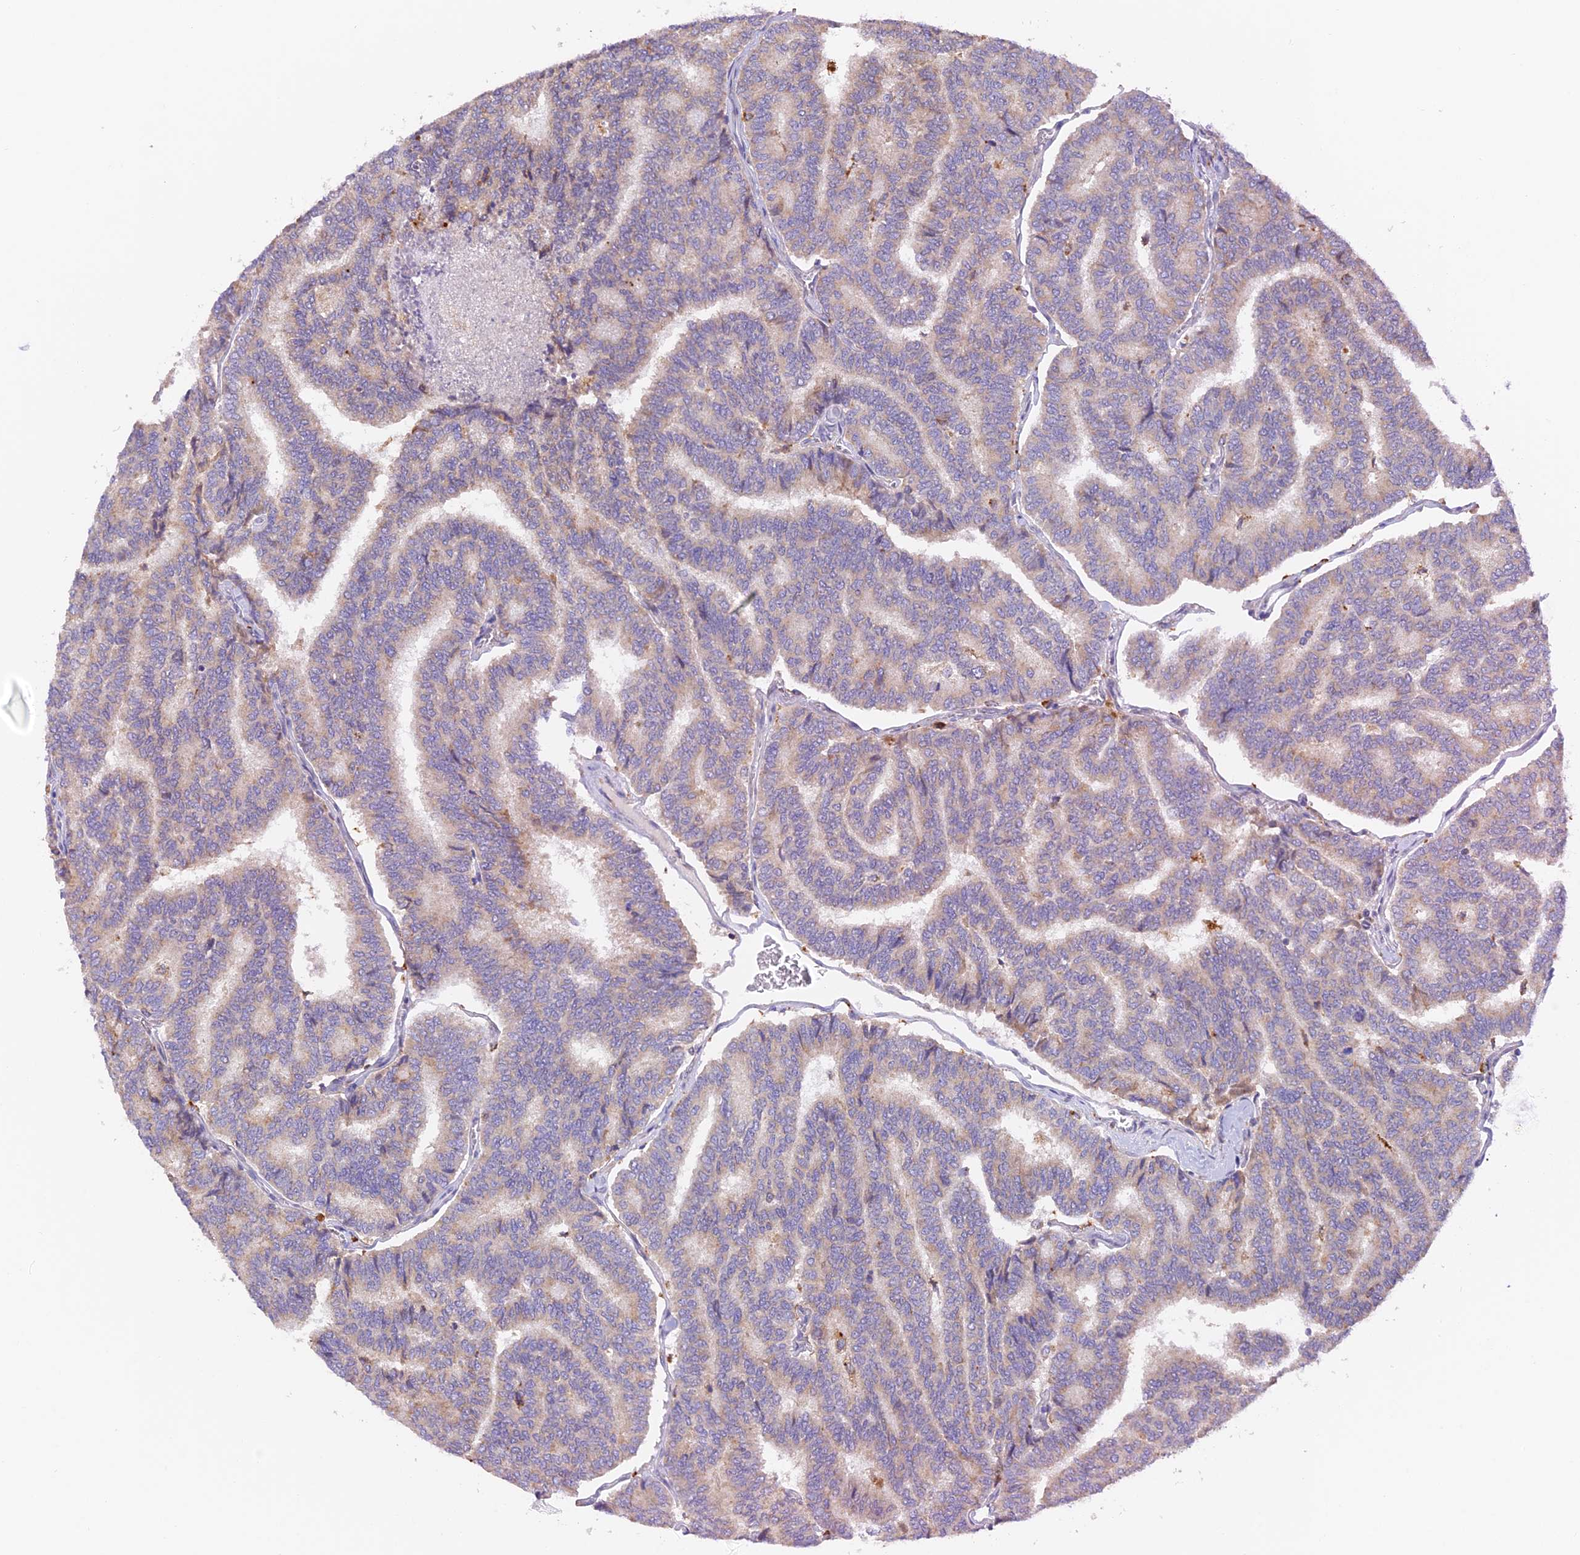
{"staining": {"intensity": "weak", "quantity": "<25%", "location": "cytoplasmic/membranous"}, "tissue": "thyroid cancer", "cell_type": "Tumor cells", "image_type": "cancer", "snomed": [{"axis": "morphology", "description": "Papillary adenocarcinoma, NOS"}, {"axis": "topography", "description": "Thyroid gland"}], "caption": "An immunohistochemistry (IHC) micrograph of papillary adenocarcinoma (thyroid) is shown. There is no staining in tumor cells of papillary adenocarcinoma (thyroid).", "gene": "VKORC1", "patient": {"sex": "female", "age": 35}}